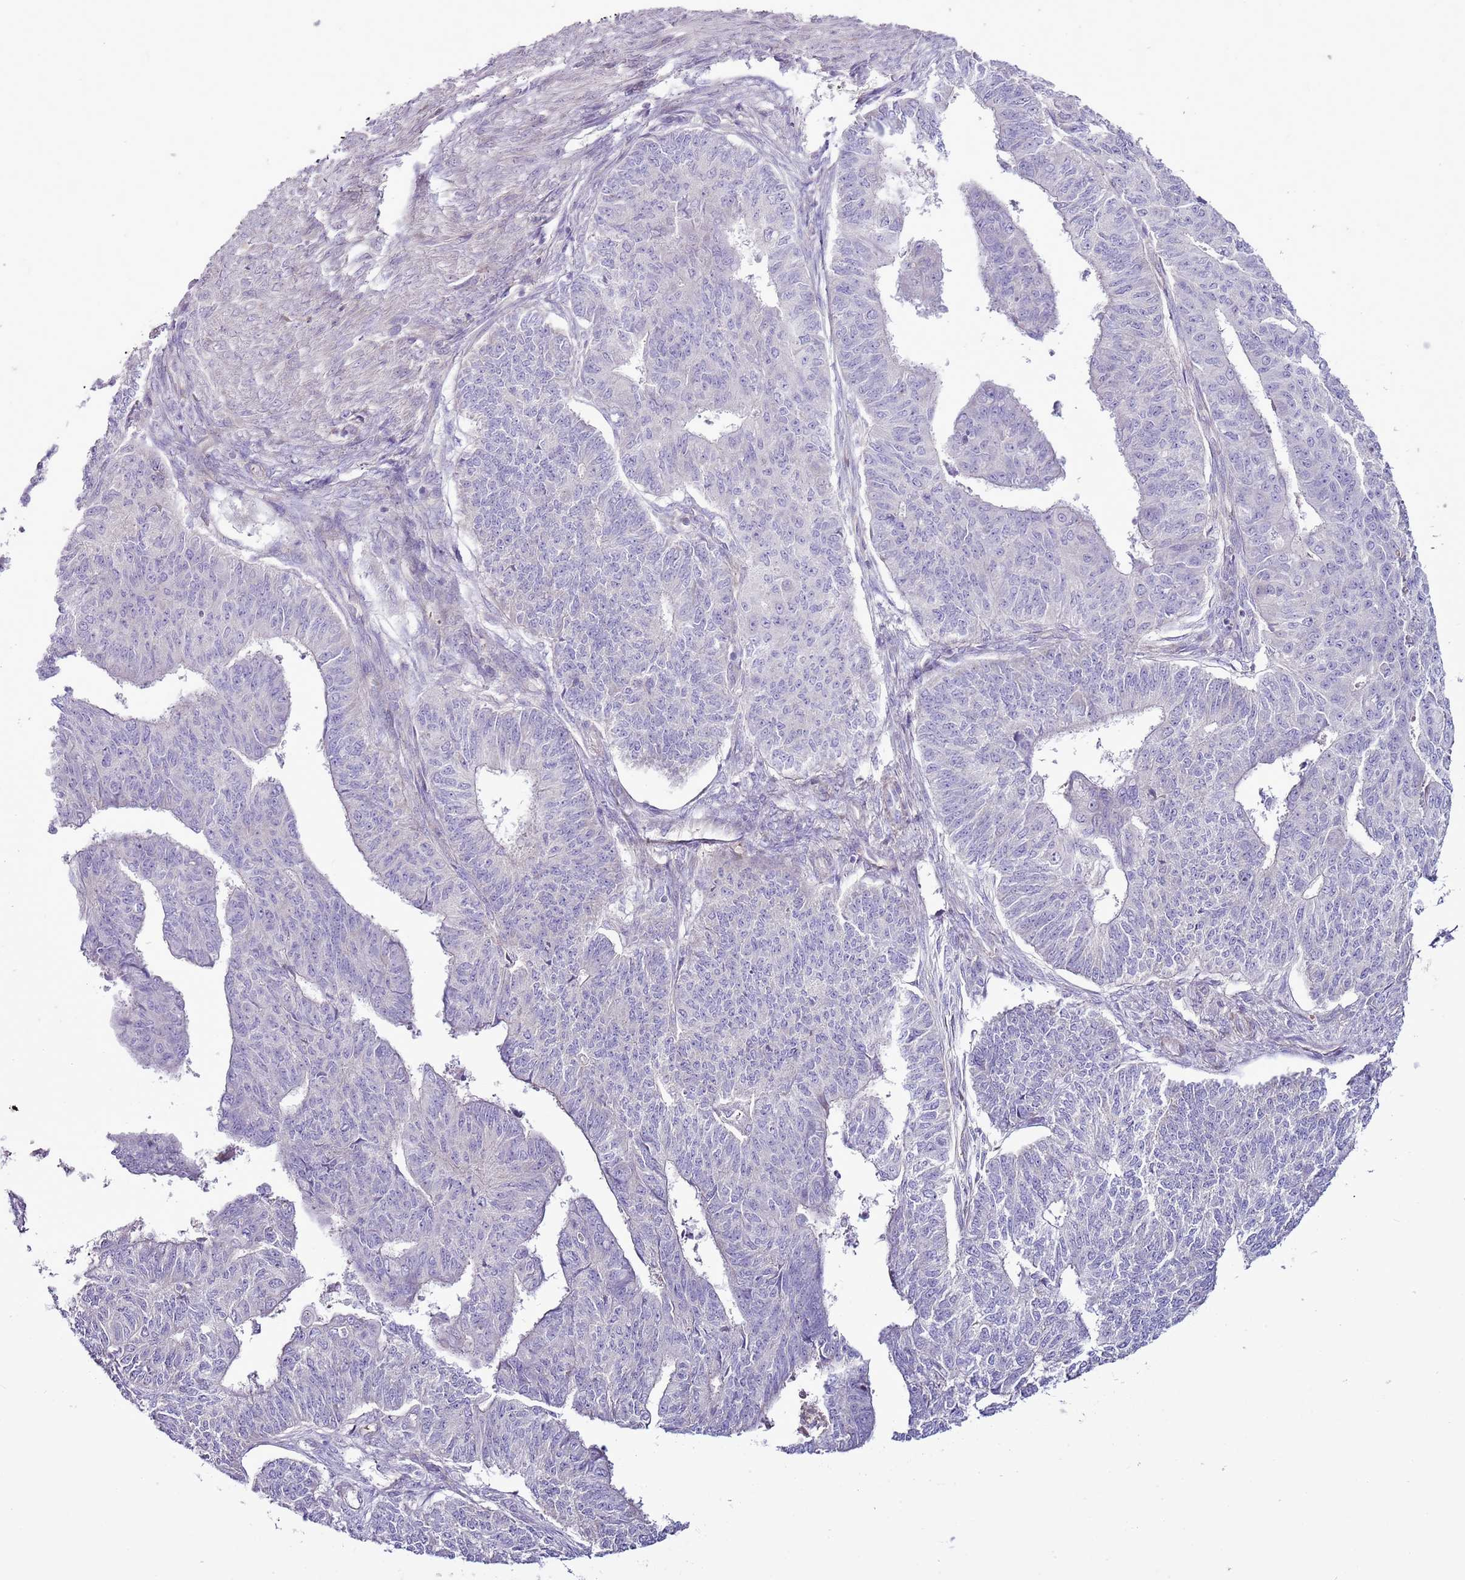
{"staining": {"intensity": "negative", "quantity": "none", "location": "none"}, "tissue": "endometrial cancer", "cell_type": "Tumor cells", "image_type": "cancer", "snomed": [{"axis": "morphology", "description": "Adenocarcinoma, NOS"}, {"axis": "topography", "description": "Endometrium"}], "caption": "An image of endometrial adenocarcinoma stained for a protein demonstrates no brown staining in tumor cells.", "gene": "CHAC2", "patient": {"sex": "female", "age": 32}}